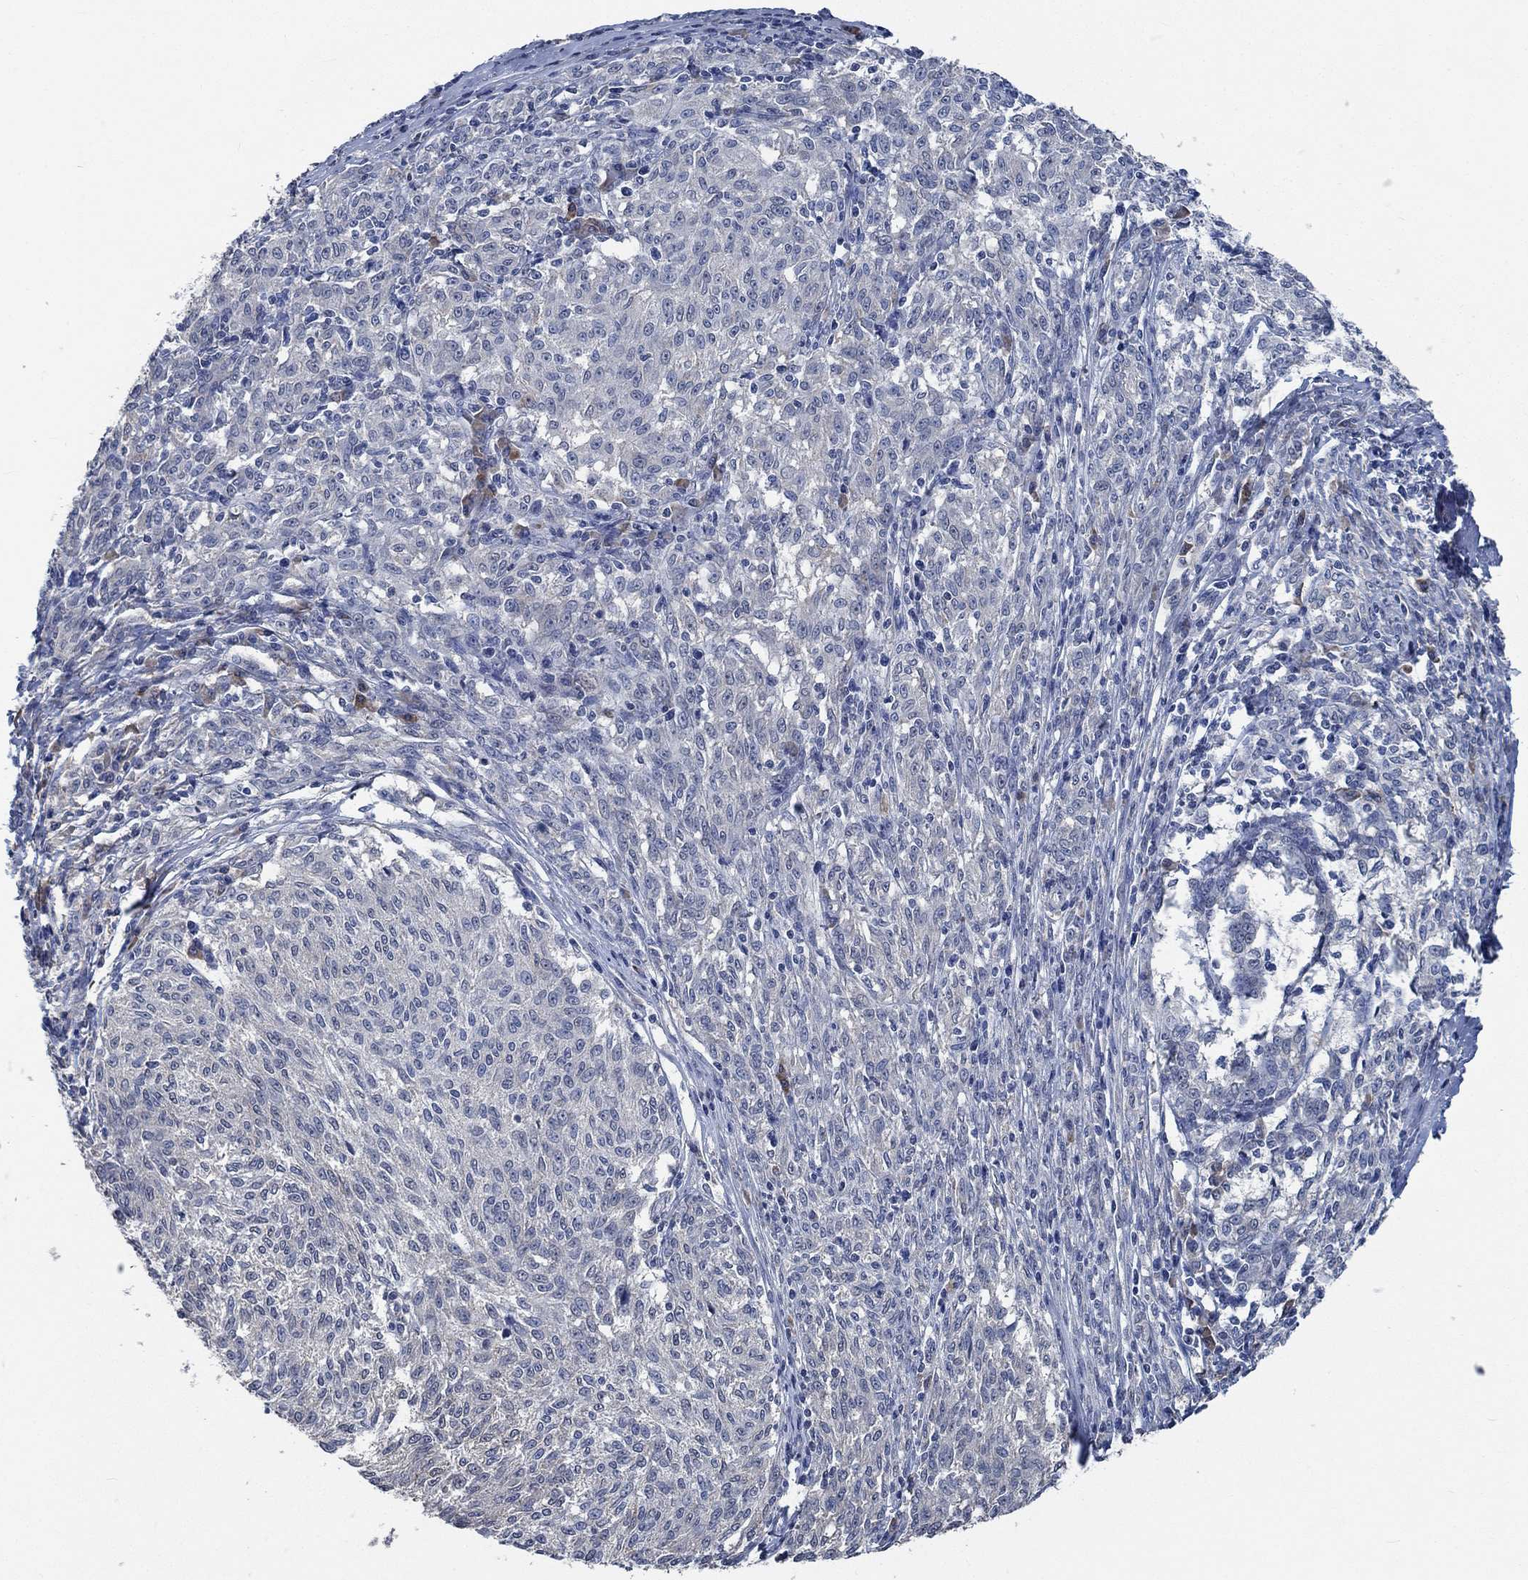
{"staining": {"intensity": "negative", "quantity": "none", "location": "none"}, "tissue": "melanoma", "cell_type": "Tumor cells", "image_type": "cancer", "snomed": [{"axis": "morphology", "description": "Malignant melanoma, NOS"}, {"axis": "topography", "description": "Skin"}], "caption": "An IHC photomicrograph of melanoma is shown. There is no staining in tumor cells of melanoma.", "gene": "OBSCN", "patient": {"sex": "female", "age": 72}}